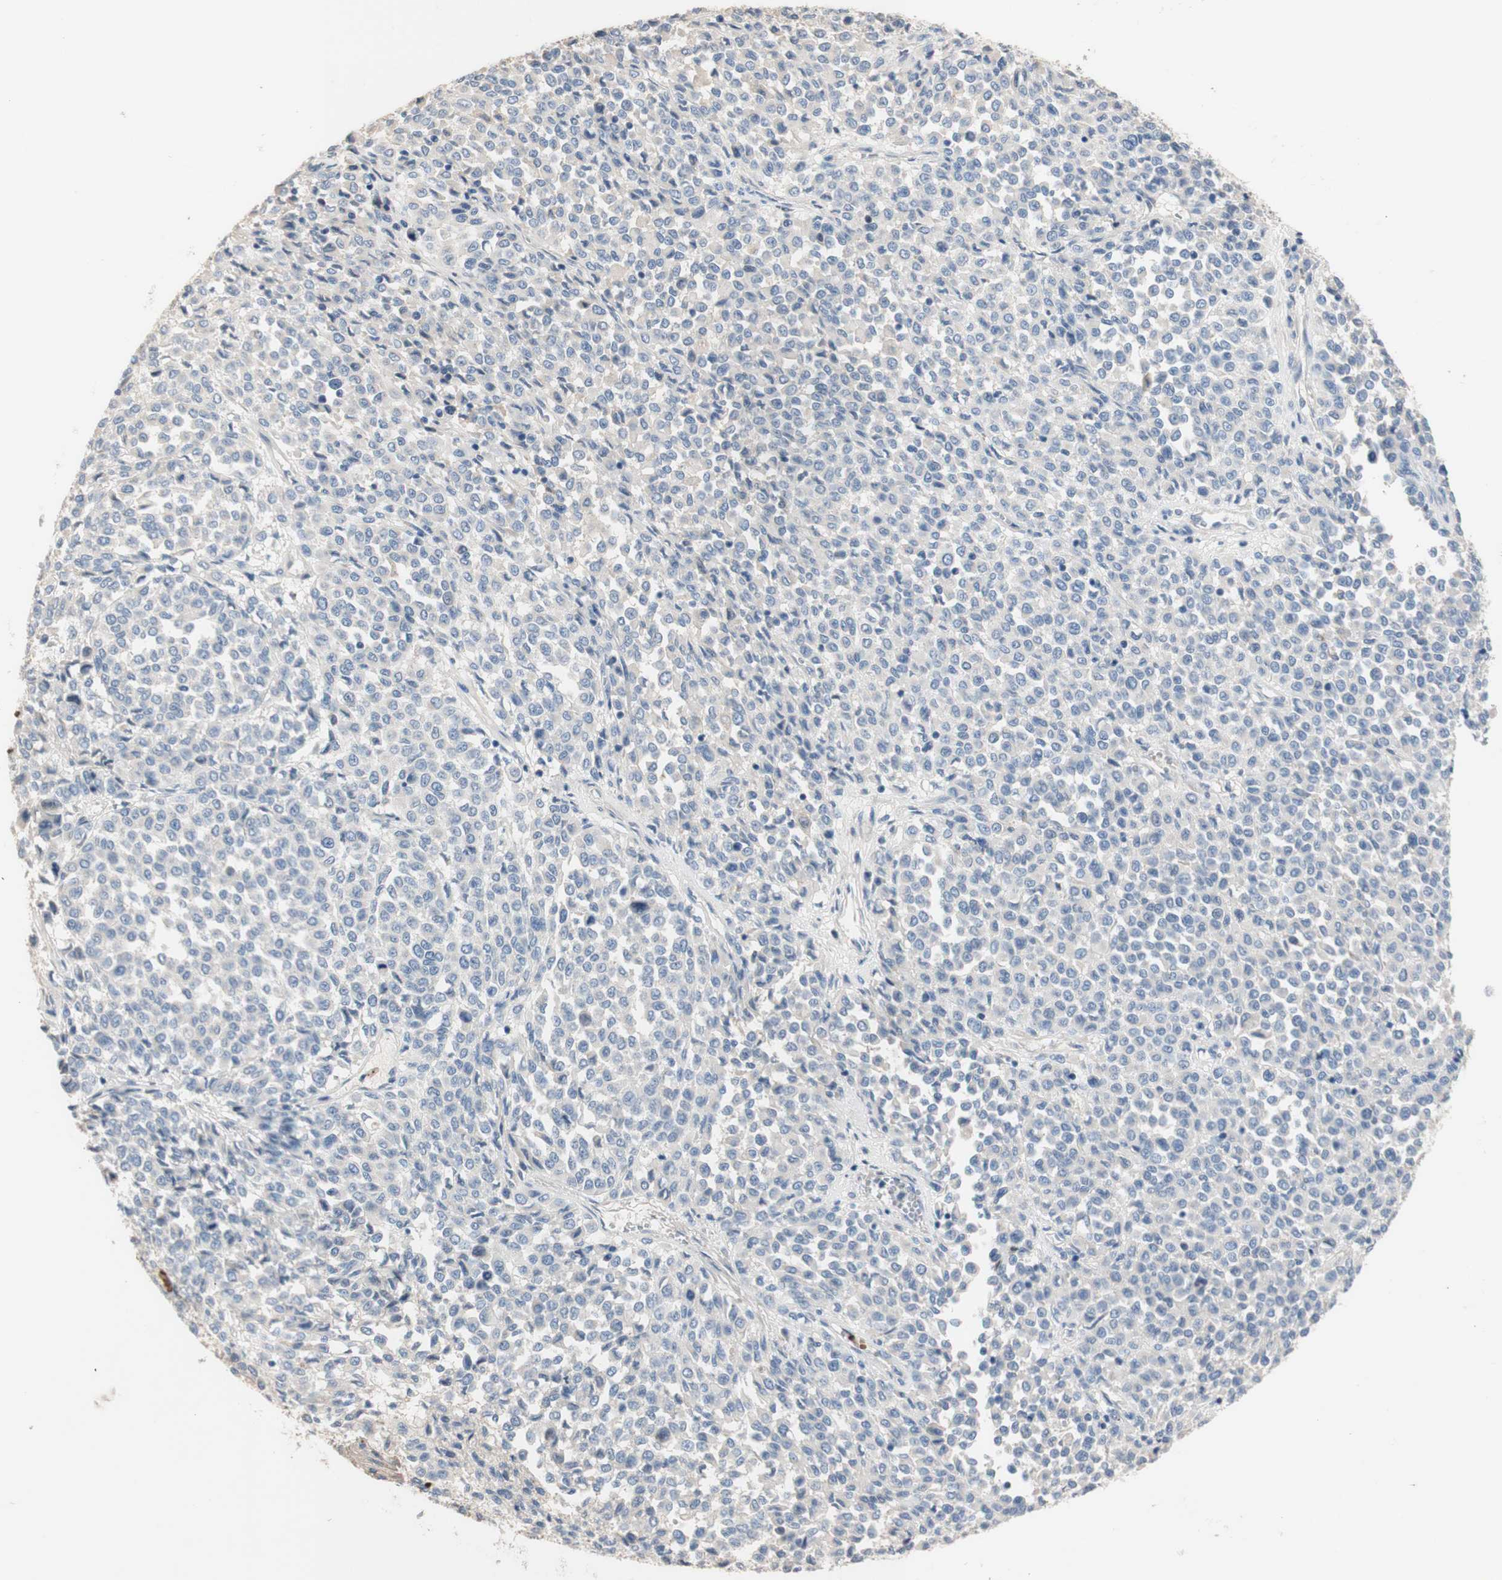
{"staining": {"intensity": "negative", "quantity": "none", "location": "none"}, "tissue": "melanoma", "cell_type": "Tumor cells", "image_type": "cancer", "snomed": [{"axis": "morphology", "description": "Malignant melanoma, Metastatic site"}, {"axis": "topography", "description": "Pancreas"}], "caption": "The immunohistochemistry (IHC) micrograph has no significant expression in tumor cells of malignant melanoma (metastatic site) tissue.", "gene": "CDON", "patient": {"sex": "female", "age": 30}}